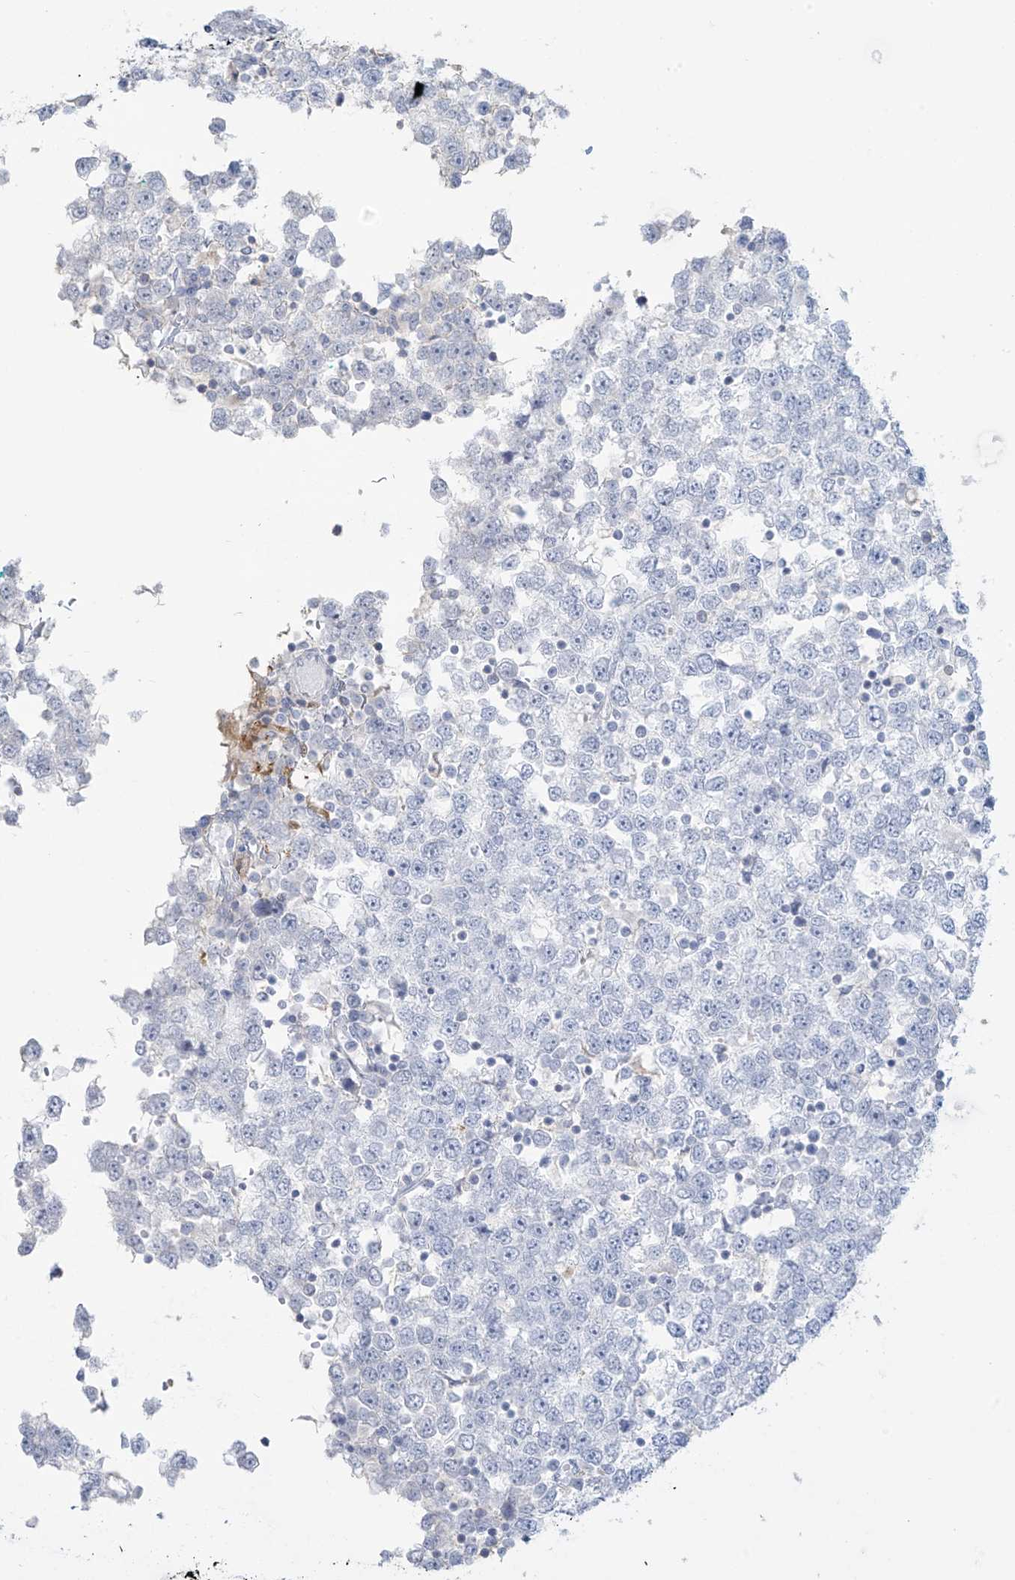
{"staining": {"intensity": "negative", "quantity": "none", "location": "none"}, "tissue": "testis cancer", "cell_type": "Tumor cells", "image_type": "cancer", "snomed": [{"axis": "morphology", "description": "Seminoma, NOS"}, {"axis": "topography", "description": "Testis"}], "caption": "Protein analysis of testis seminoma reveals no significant positivity in tumor cells. (Brightfield microscopy of DAB (3,3'-diaminobenzidine) immunohistochemistry (IHC) at high magnification).", "gene": "TAGAP", "patient": {"sex": "male", "age": 65}}